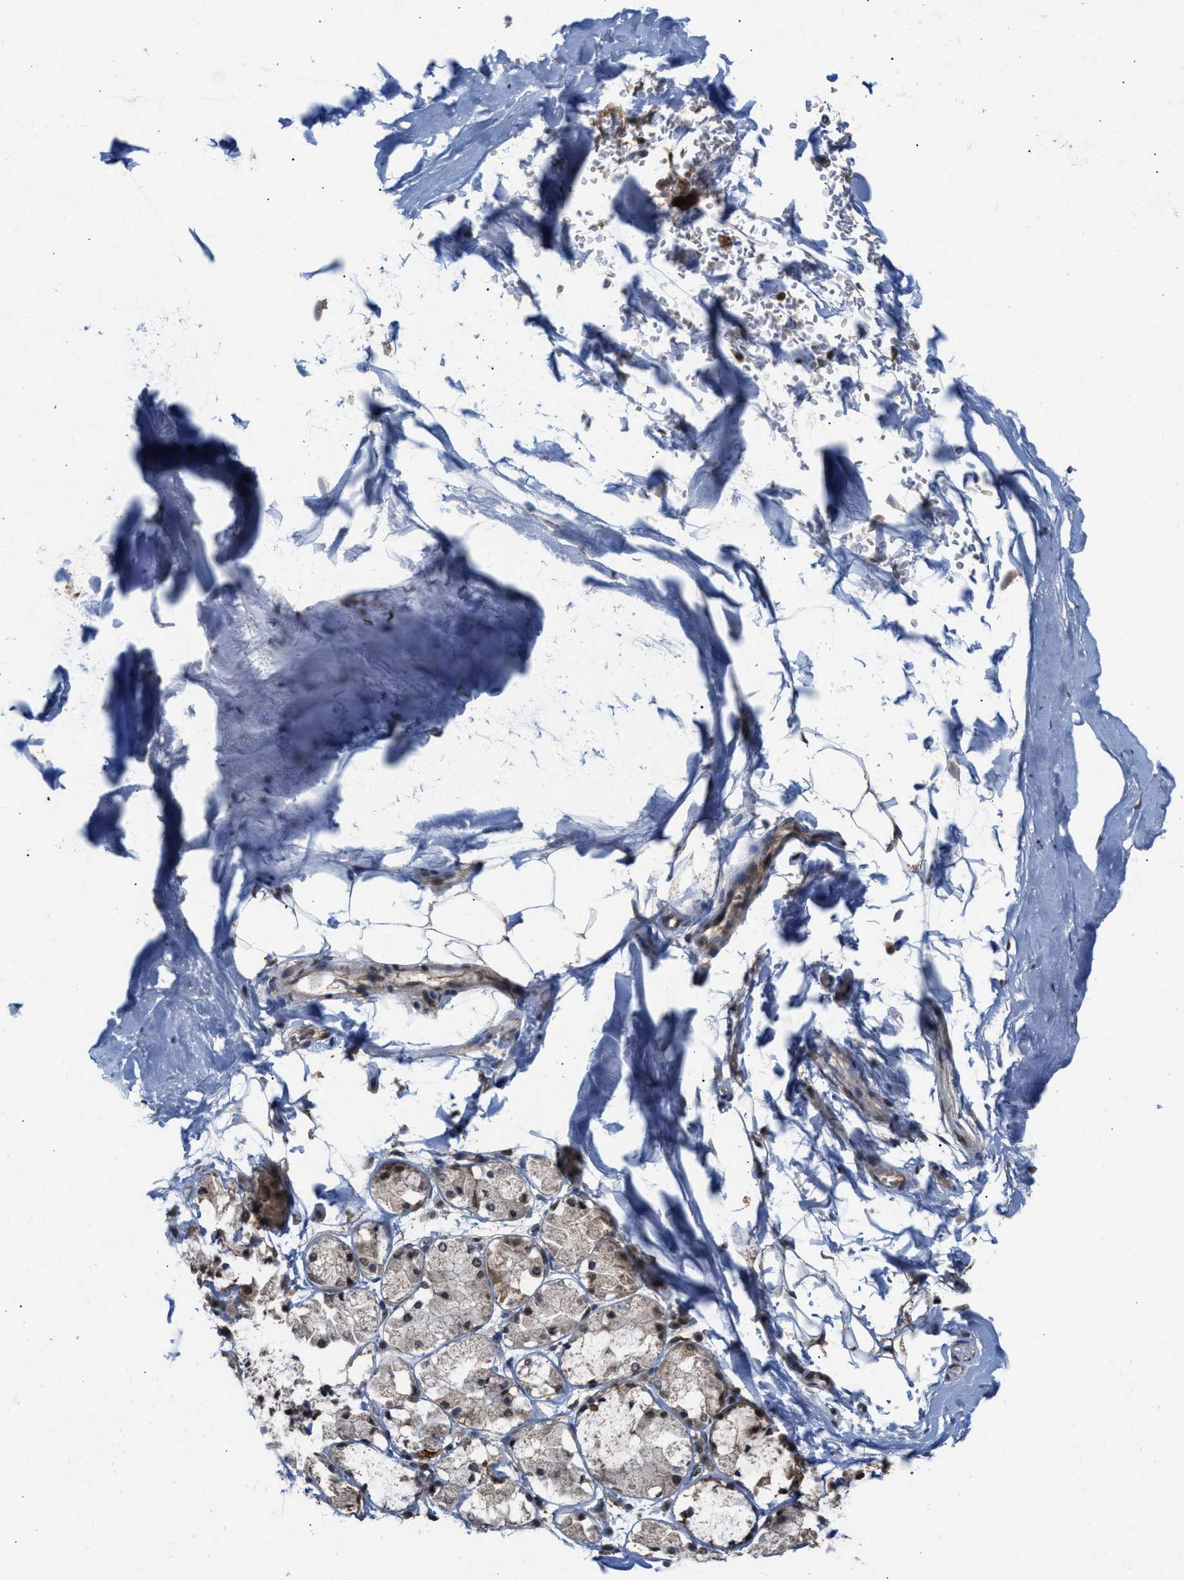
{"staining": {"intensity": "weak", "quantity": "25%-75%", "location": "nuclear"}, "tissue": "adipose tissue", "cell_type": "Adipocytes", "image_type": "normal", "snomed": [{"axis": "morphology", "description": "Normal tissue, NOS"}, {"axis": "topography", "description": "Cartilage tissue"}, {"axis": "topography", "description": "Lung"}], "caption": "High-magnification brightfield microscopy of benign adipose tissue stained with DAB (3,3'-diaminobenzidine) (brown) and counterstained with hematoxylin (blue). adipocytes exhibit weak nuclear positivity is present in about25%-75% of cells.", "gene": "C9orf78", "patient": {"sex": "female", "age": 77}}